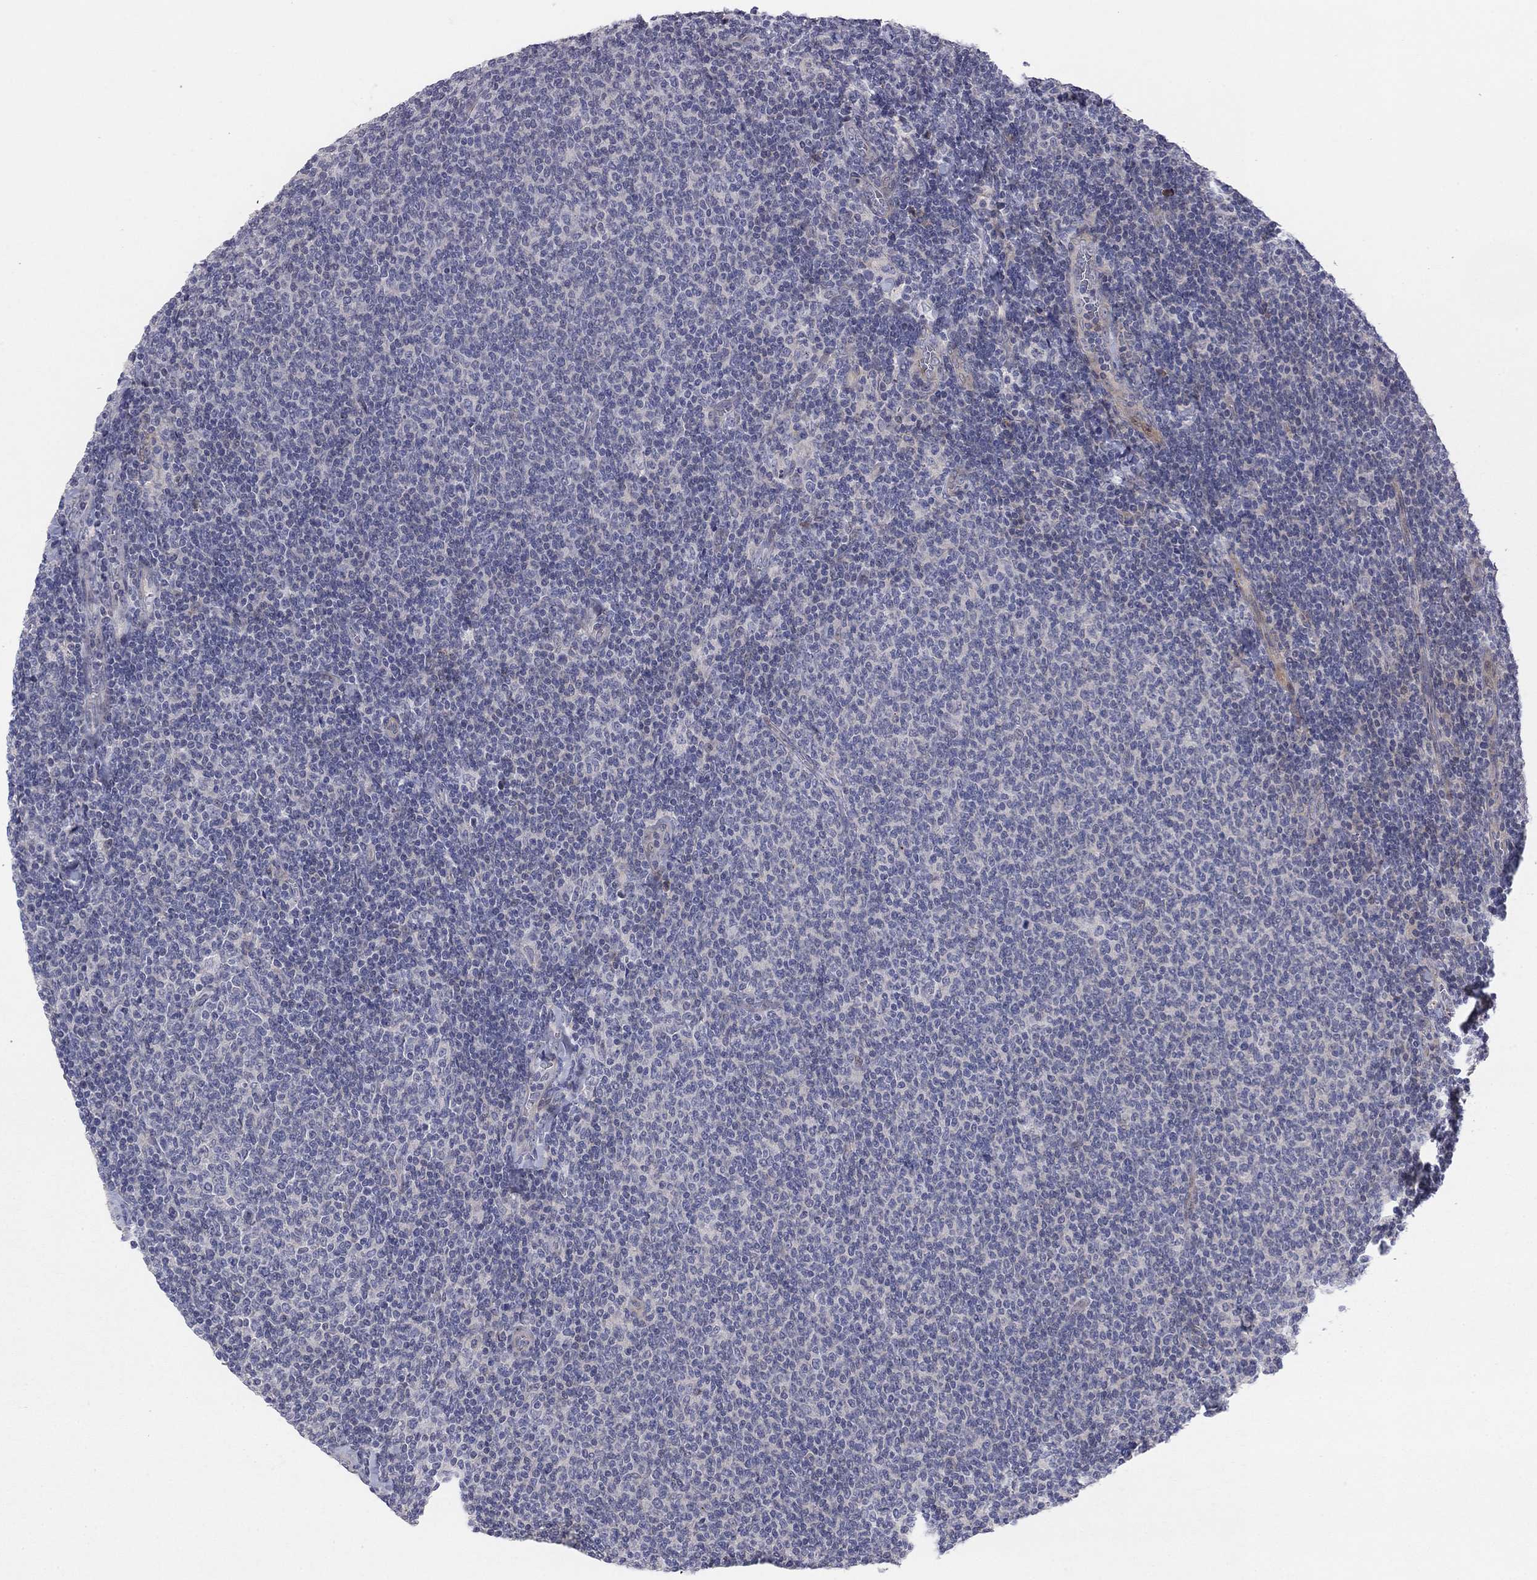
{"staining": {"intensity": "negative", "quantity": "none", "location": "none"}, "tissue": "lymphoma", "cell_type": "Tumor cells", "image_type": "cancer", "snomed": [{"axis": "morphology", "description": "Malignant lymphoma, non-Hodgkin's type, Low grade"}, {"axis": "topography", "description": "Lymph node"}], "caption": "Immunohistochemical staining of human lymphoma reveals no significant staining in tumor cells.", "gene": "AMN1", "patient": {"sex": "male", "age": 52}}